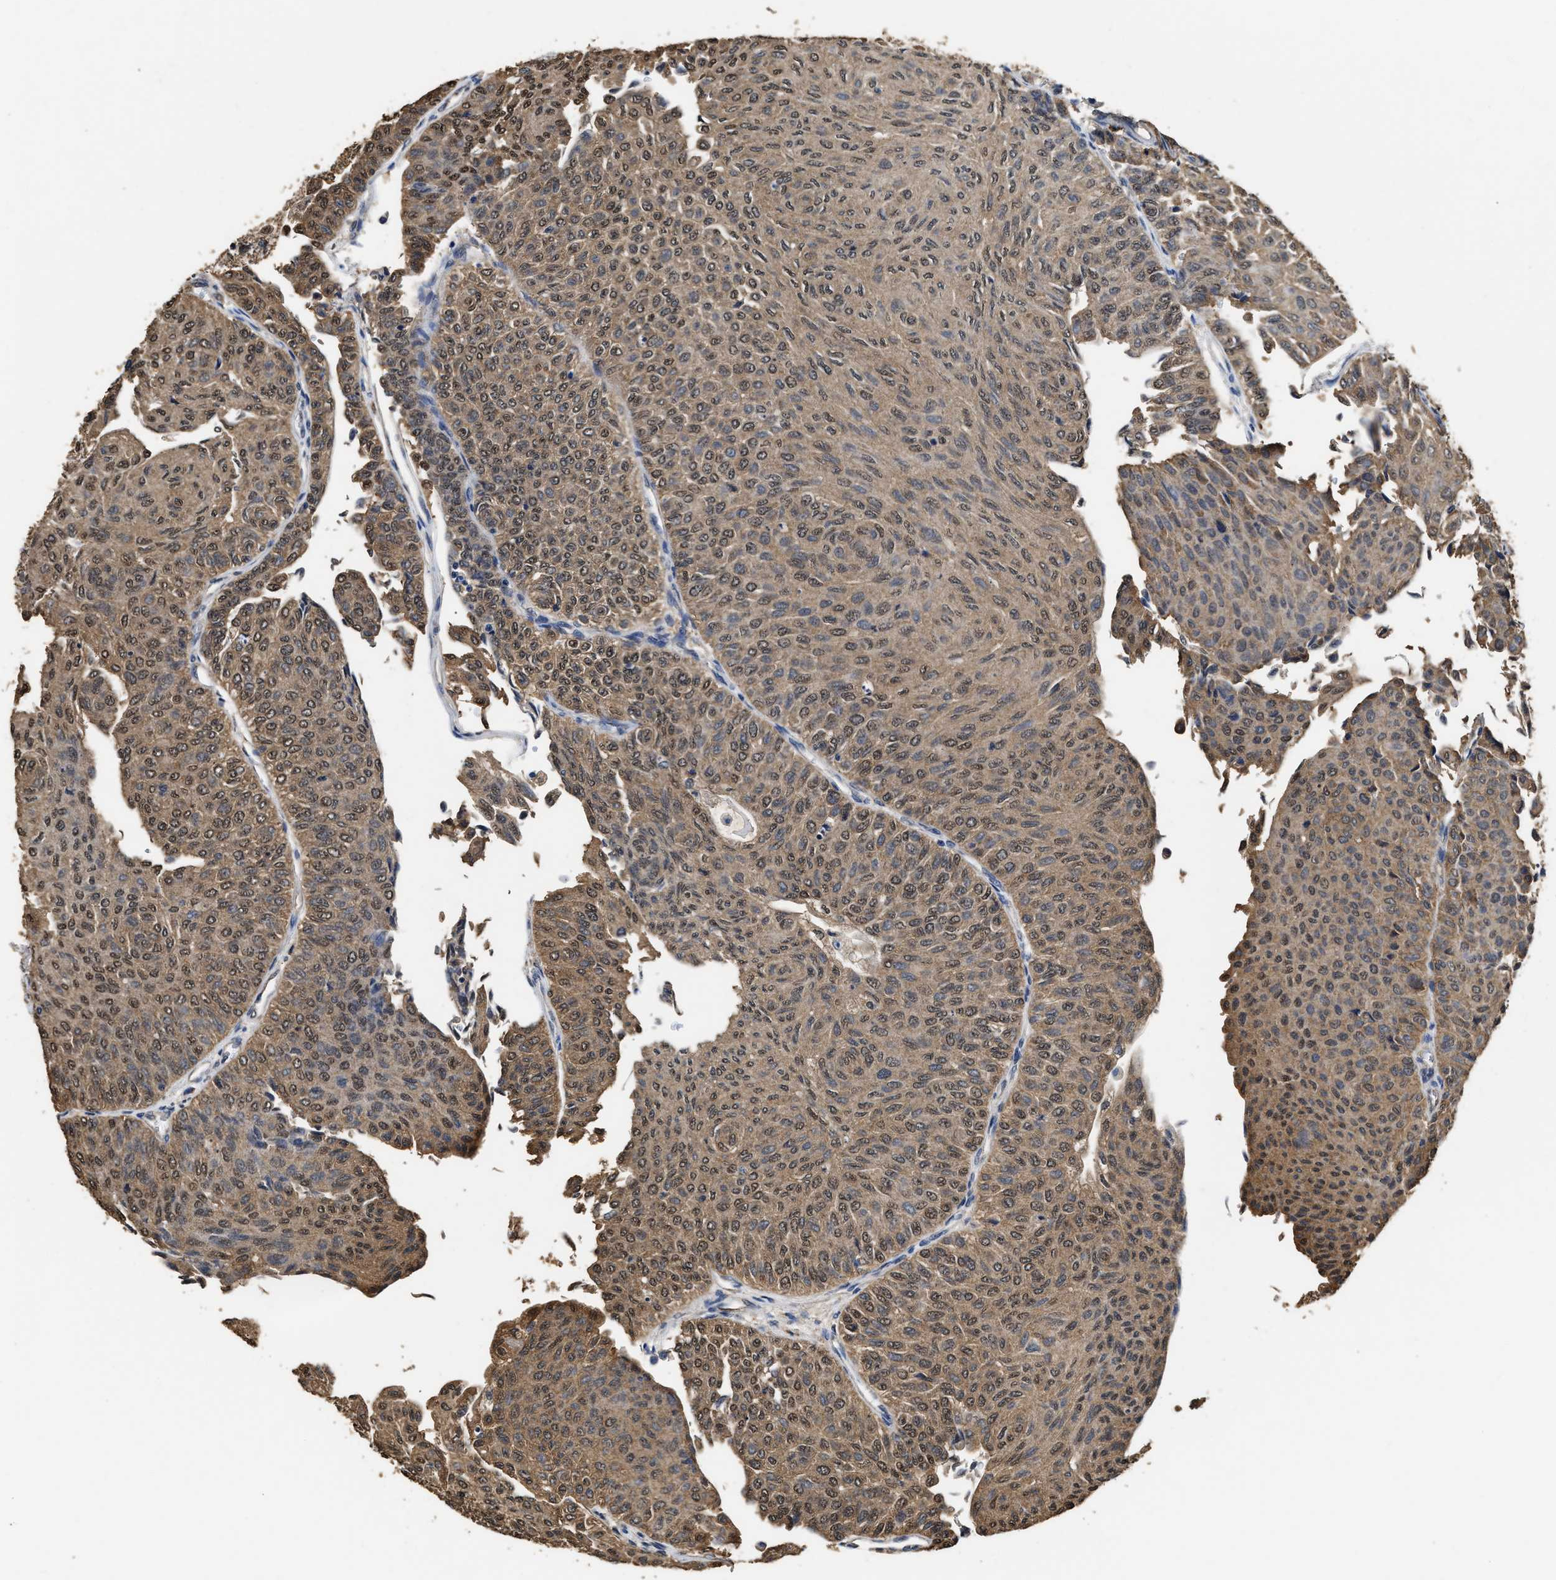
{"staining": {"intensity": "moderate", "quantity": ">75%", "location": "cytoplasmic/membranous,nuclear"}, "tissue": "urothelial cancer", "cell_type": "Tumor cells", "image_type": "cancer", "snomed": [{"axis": "morphology", "description": "Urothelial carcinoma, Low grade"}, {"axis": "topography", "description": "Urinary bladder"}], "caption": "IHC histopathology image of neoplastic tissue: urothelial cancer stained using IHC reveals medium levels of moderate protein expression localized specifically in the cytoplasmic/membranous and nuclear of tumor cells, appearing as a cytoplasmic/membranous and nuclear brown color.", "gene": "YWHAE", "patient": {"sex": "male", "age": 78}}